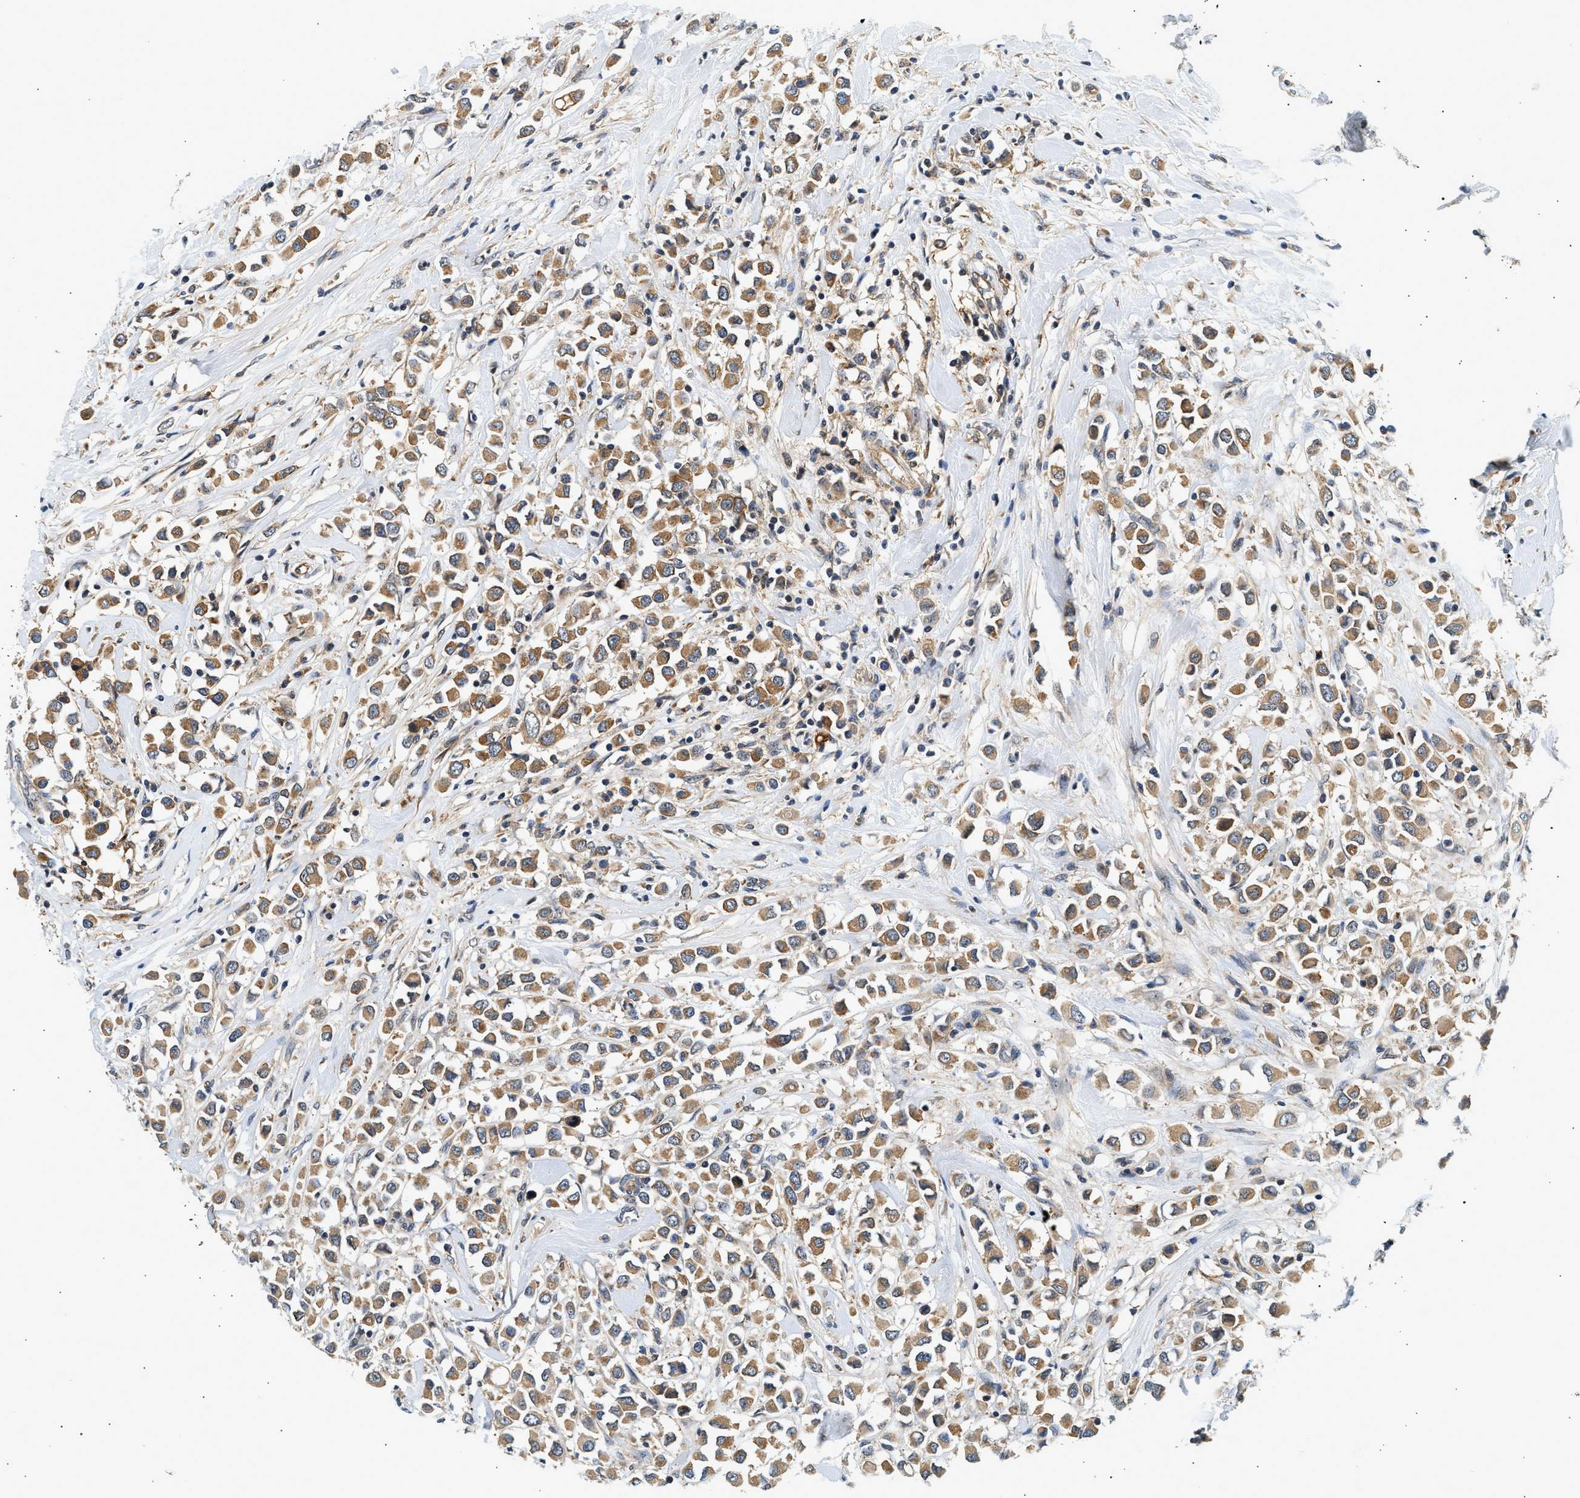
{"staining": {"intensity": "moderate", "quantity": ">75%", "location": "cytoplasmic/membranous"}, "tissue": "breast cancer", "cell_type": "Tumor cells", "image_type": "cancer", "snomed": [{"axis": "morphology", "description": "Duct carcinoma"}, {"axis": "topography", "description": "Breast"}], "caption": "A high-resolution micrograph shows IHC staining of breast intraductal carcinoma, which demonstrates moderate cytoplasmic/membranous staining in about >75% of tumor cells. Nuclei are stained in blue.", "gene": "DUSP14", "patient": {"sex": "female", "age": 61}}